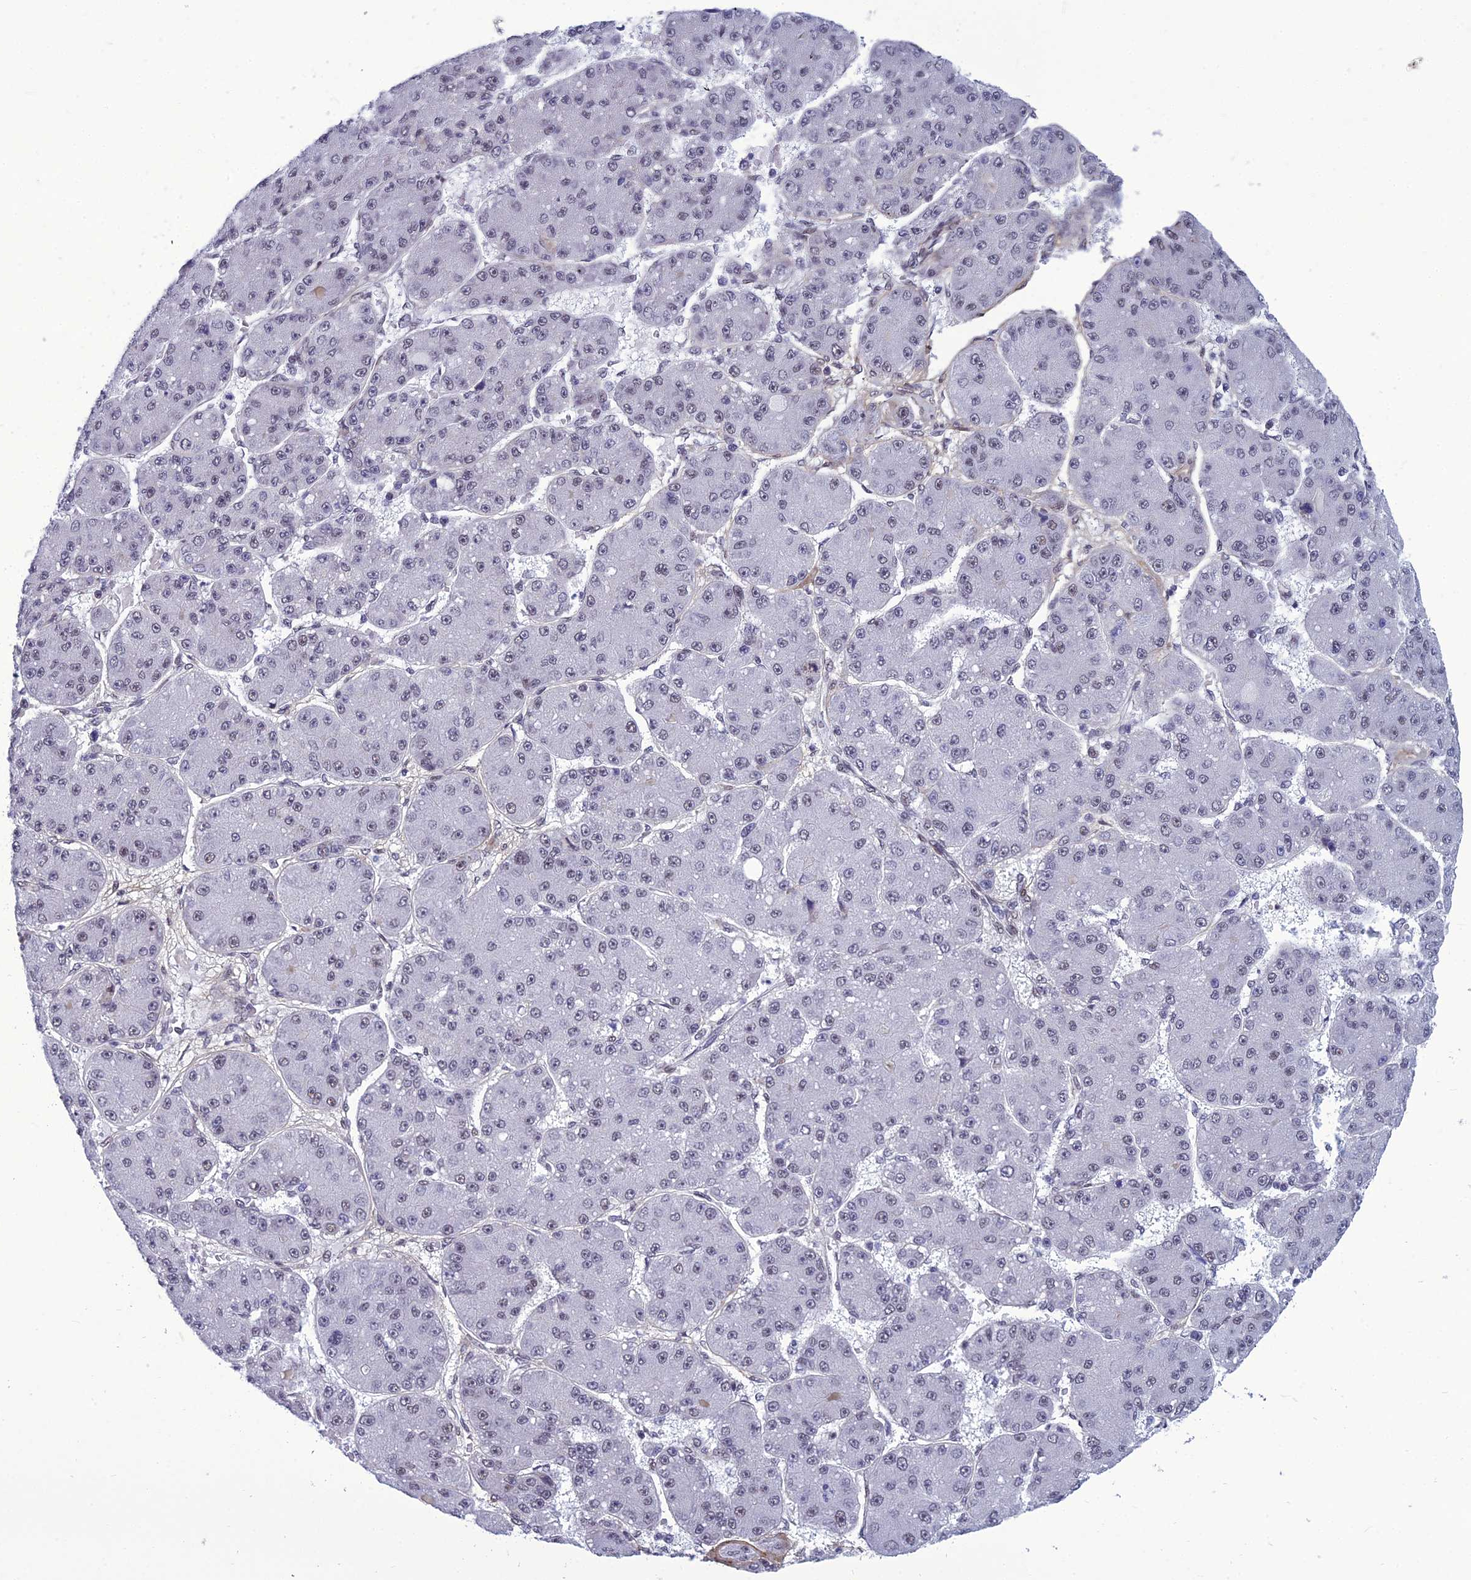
{"staining": {"intensity": "negative", "quantity": "none", "location": "none"}, "tissue": "liver cancer", "cell_type": "Tumor cells", "image_type": "cancer", "snomed": [{"axis": "morphology", "description": "Carcinoma, Hepatocellular, NOS"}, {"axis": "topography", "description": "Liver"}], "caption": "A photomicrograph of liver cancer (hepatocellular carcinoma) stained for a protein displays no brown staining in tumor cells.", "gene": "RSRC1", "patient": {"sex": "male", "age": 67}}